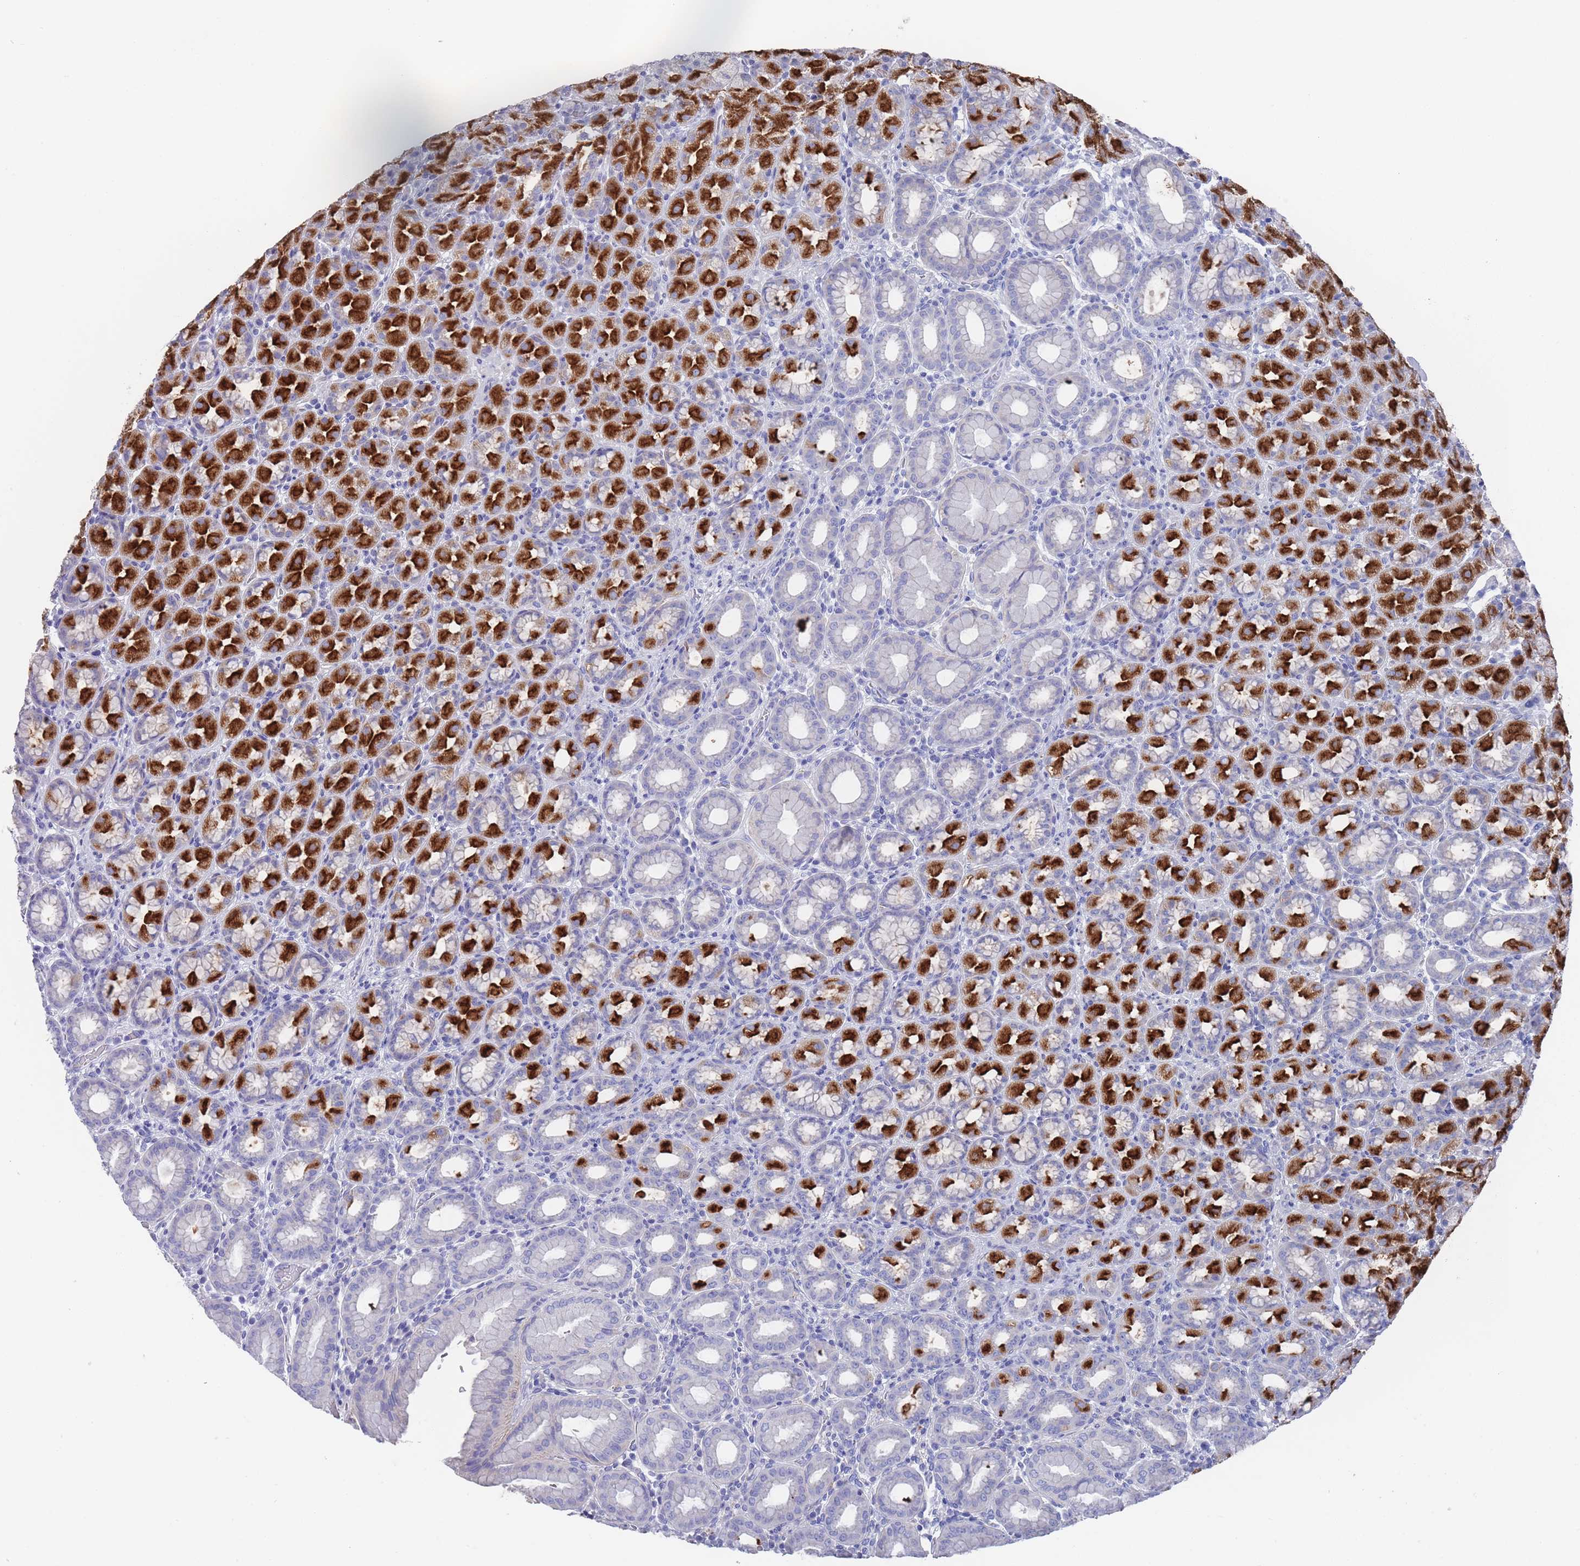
{"staining": {"intensity": "strong", "quantity": "25%-75%", "location": "cytoplasmic/membranous"}, "tissue": "stomach", "cell_type": "Glandular cells", "image_type": "normal", "snomed": [{"axis": "morphology", "description": "Normal tissue, NOS"}, {"axis": "topography", "description": "Stomach, upper"}, {"axis": "topography", "description": "Stomach"}], "caption": "Stomach stained for a protein displays strong cytoplasmic/membranous positivity in glandular cells. (DAB IHC with brightfield microscopy, high magnification).", "gene": "SCCPDH", "patient": {"sex": "male", "age": 68}}